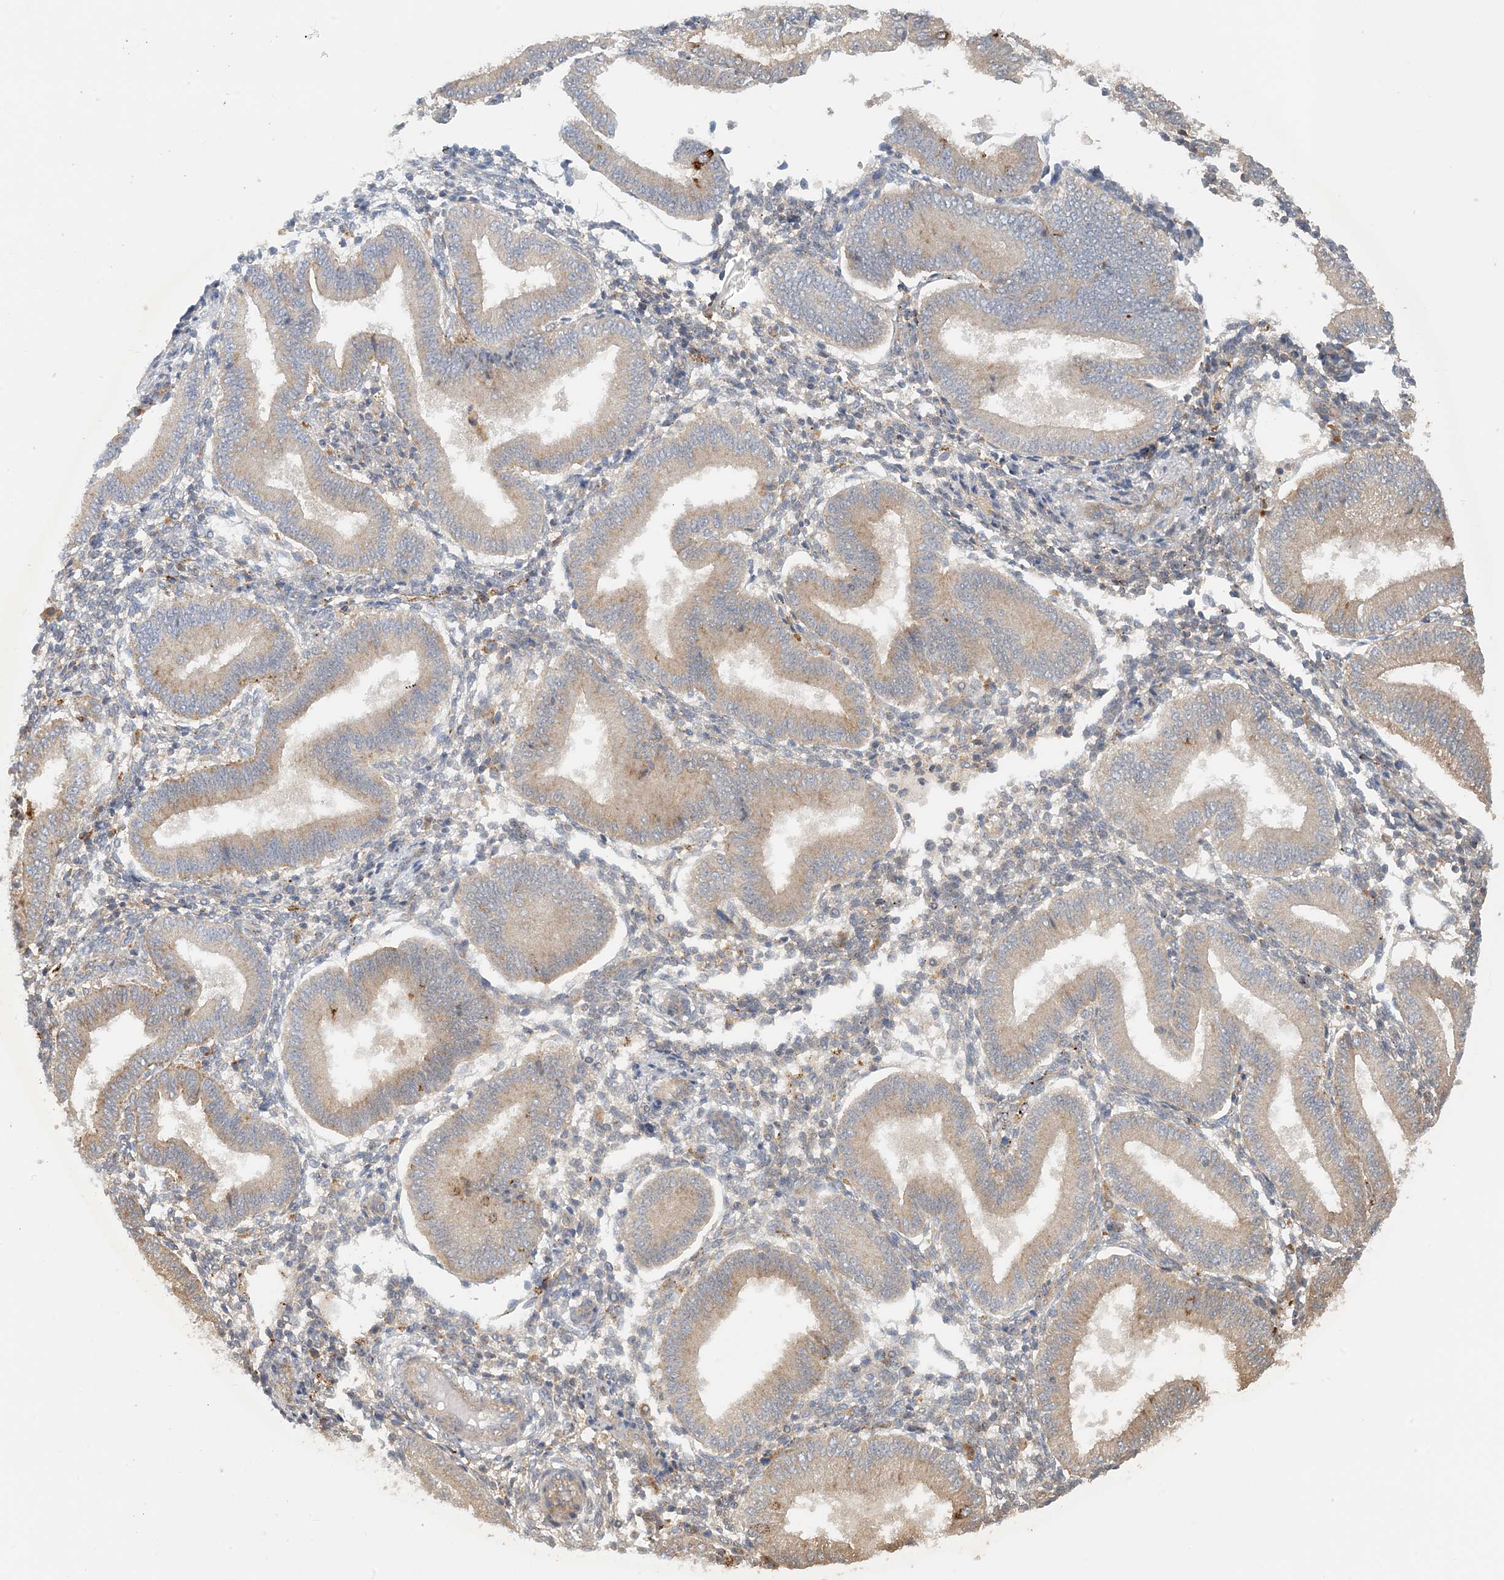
{"staining": {"intensity": "weak", "quantity": "<25%", "location": "cytoplasmic/membranous"}, "tissue": "endometrium", "cell_type": "Cells in endometrial stroma", "image_type": "normal", "snomed": [{"axis": "morphology", "description": "Normal tissue, NOS"}, {"axis": "topography", "description": "Endometrium"}], "caption": "This is an immunohistochemistry (IHC) photomicrograph of benign human endometrium. There is no positivity in cells in endometrial stroma.", "gene": "SPPL2A", "patient": {"sex": "female", "age": 39}}